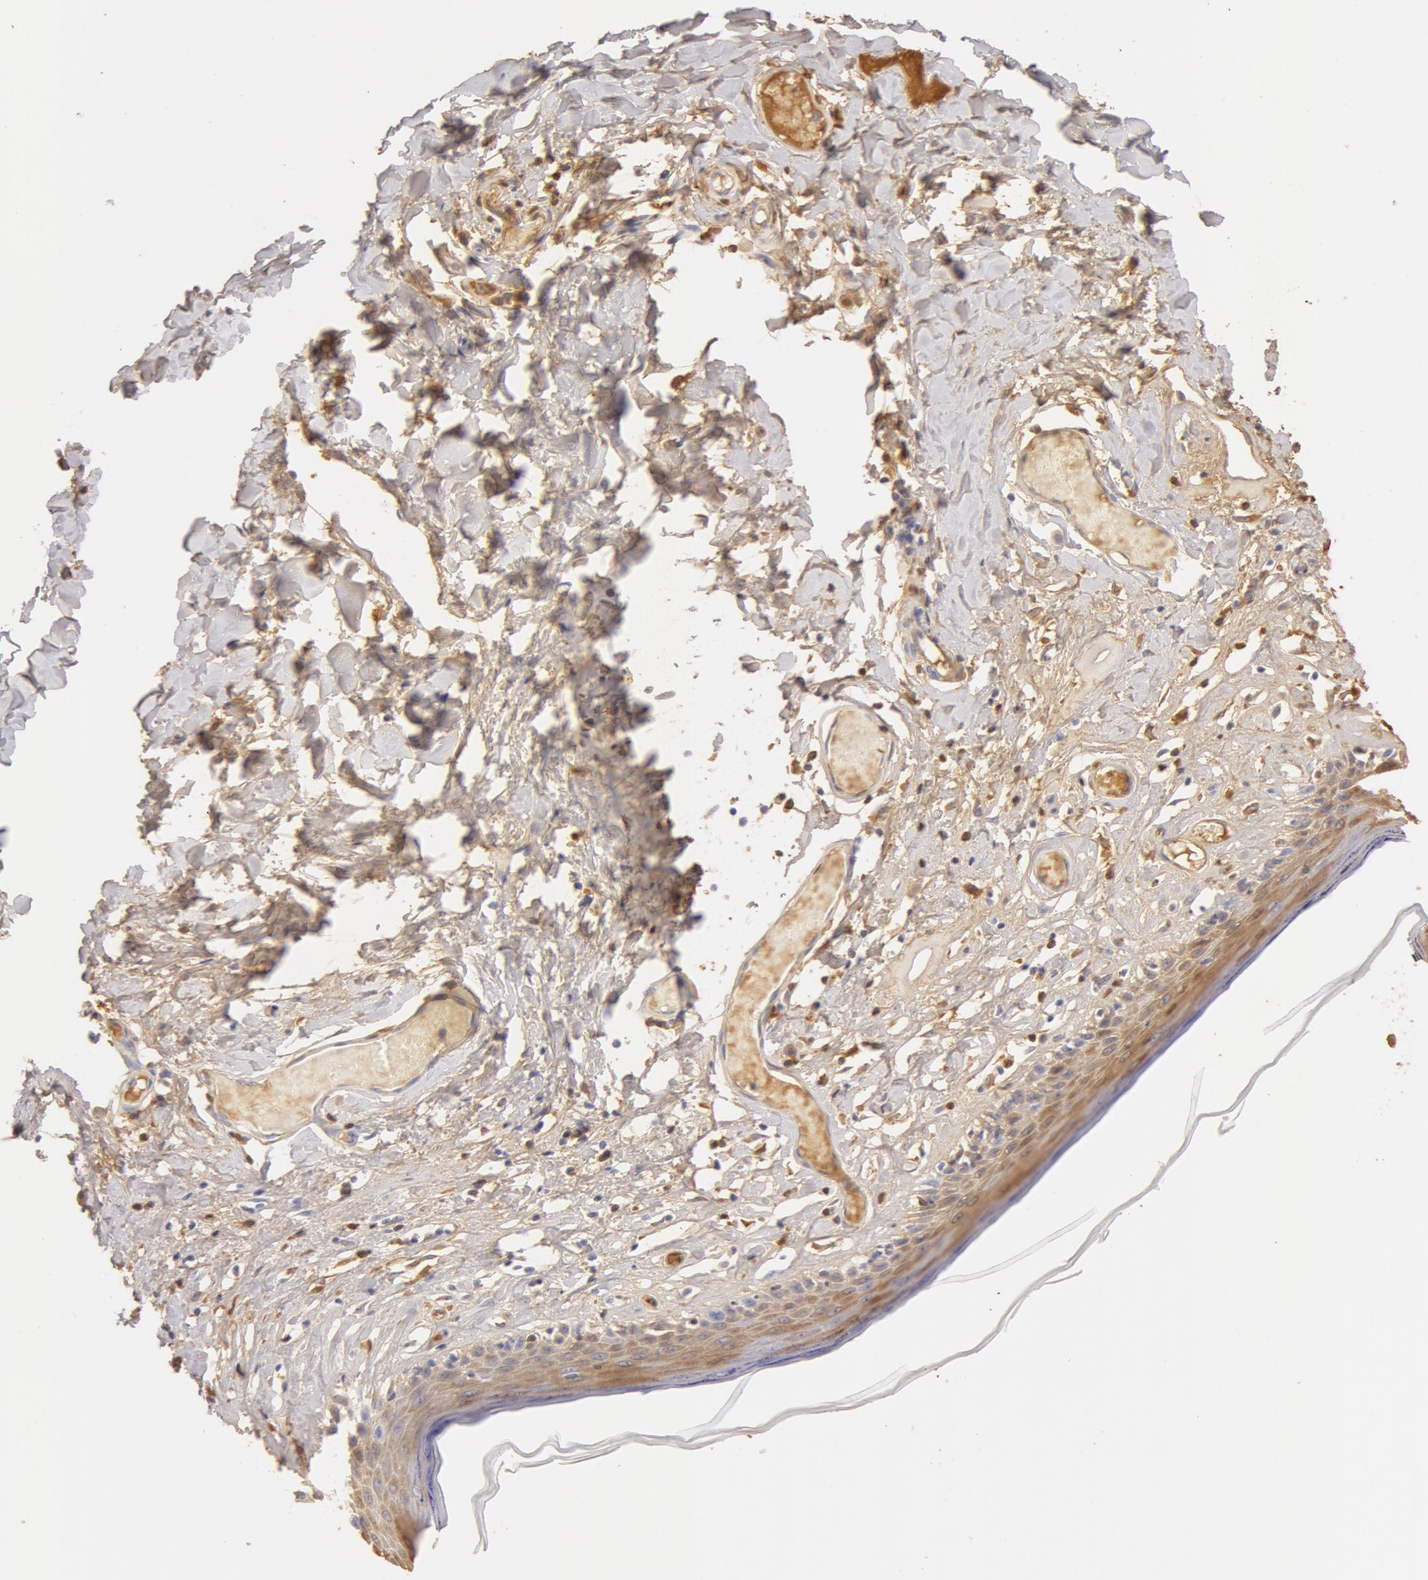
{"staining": {"intensity": "weak", "quantity": "25%-75%", "location": "cytoplasmic/membranous"}, "tissue": "skin", "cell_type": "Epidermal cells", "image_type": "normal", "snomed": [{"axis": "morphology", "description": "Normal tissue, NOS"}, {"axis": "topography", "description": "Vascular tissue"}, {"axis": "topography", "description": "Vulva"}, {"axis": "topography", "description": "Peripheral nerve tissue"}], "caption": "Protein expression analysis of benign skin demonstrates weak cytoplasmic/membranous expression in approximately 25%-75% of epidermal cells. The protein of interest is stained brown, and the nuclei are stained in blue (DAB (3,3'-diaminobenzidine) IHC with brightfield microscopy, high magnification).", "gene": "TF", "patient": {"sex": "female", "age": 86}}